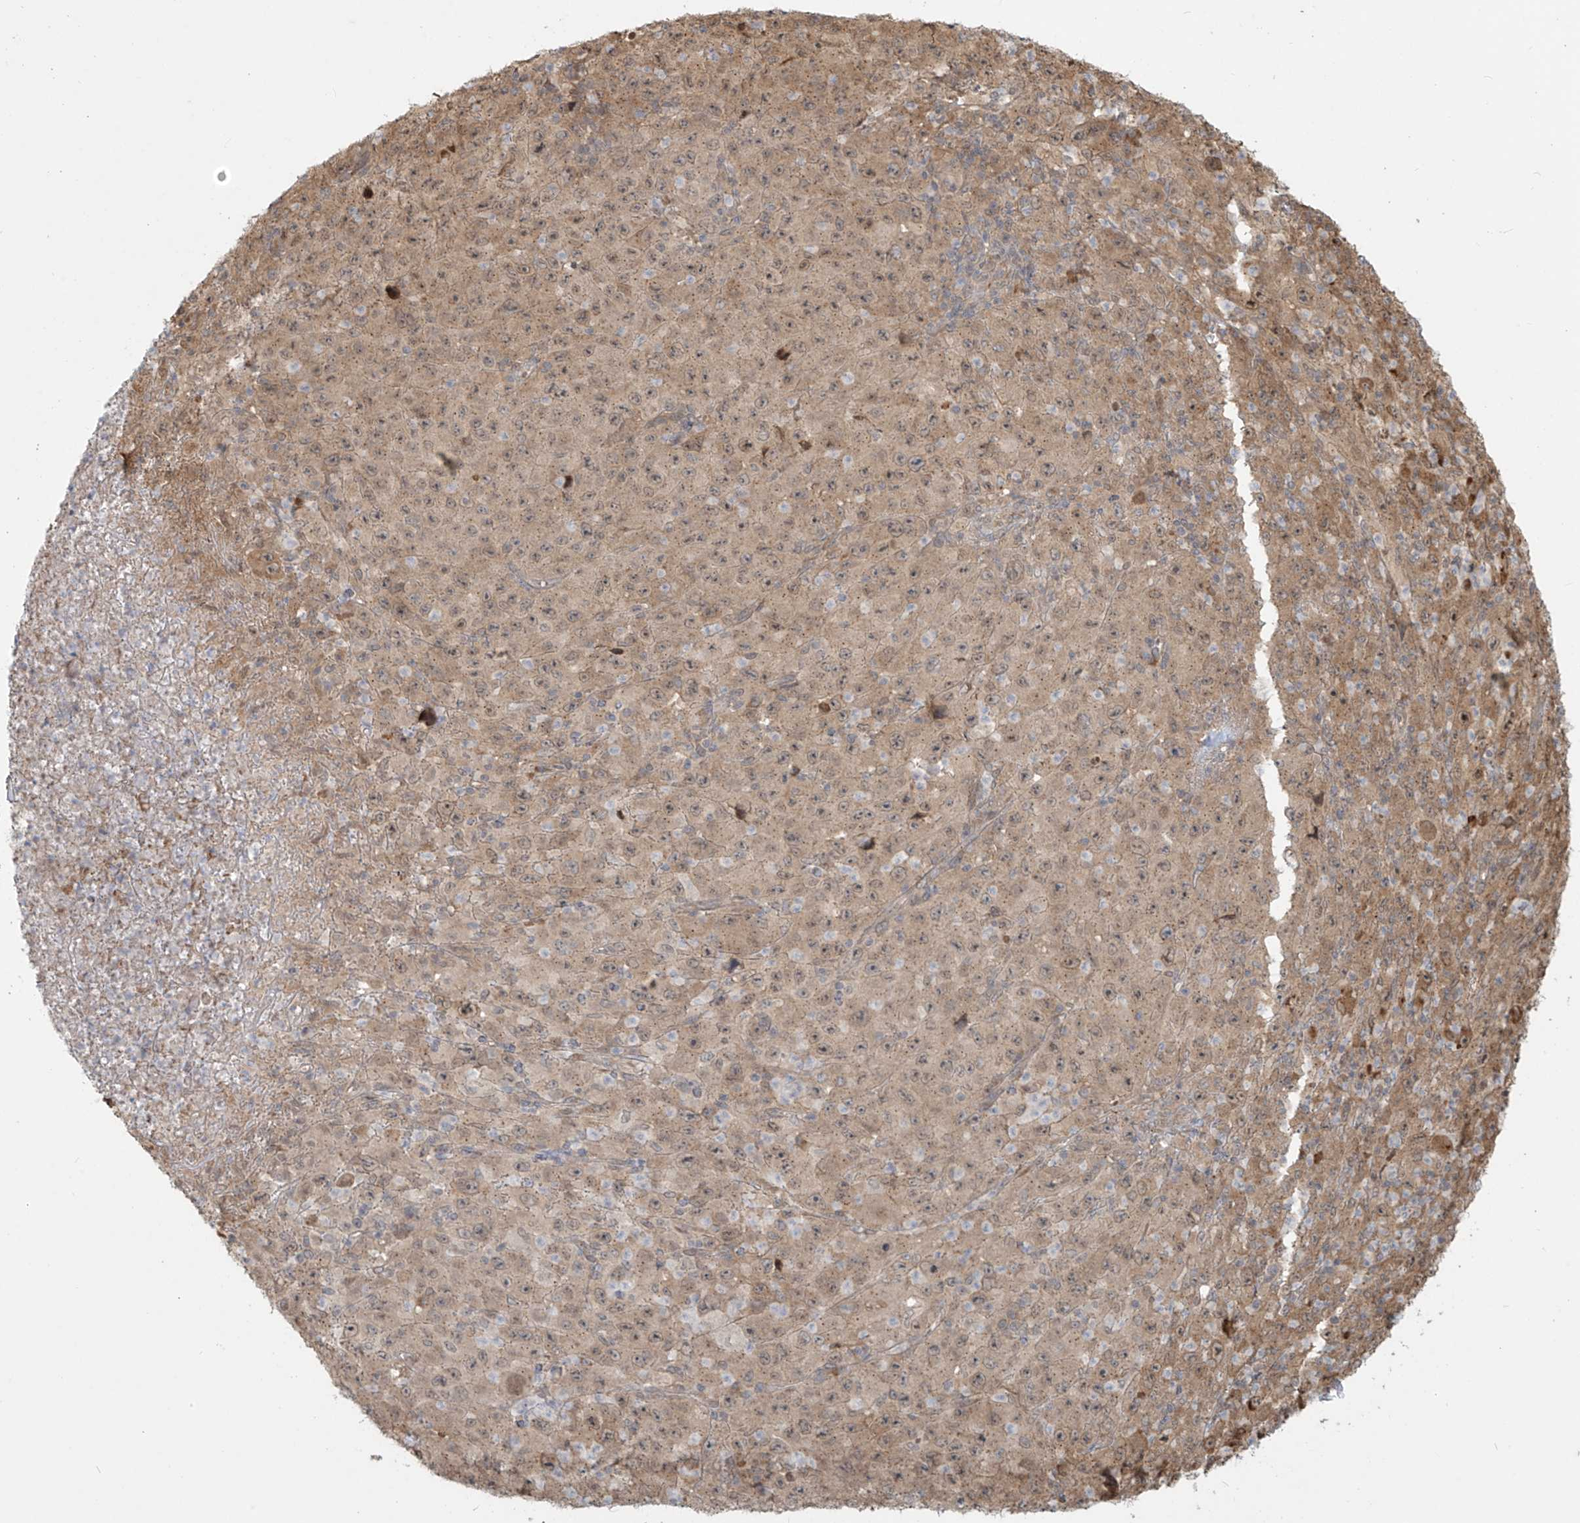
{"staining": {"intensity": "weak", "quantity": ">75%", "location": "cytoplasmic/membranous"}, "tissue": "melanoma", "cell_type": "Tumor cells", "image_type": "cancer", "snomed": [{"axis": "morphology", "description": "Malignant melanoma, Metastatic site"}, {"axis": "topography", "description": "Skin"}], "caption": "Protein expression analysis of melanoma exhibits weak cytoplasmic/membranous staining in approximately >75% of tumor cells.", "gene": "PLEKHM3", "patient": {"sex": "female", "age": 56}}